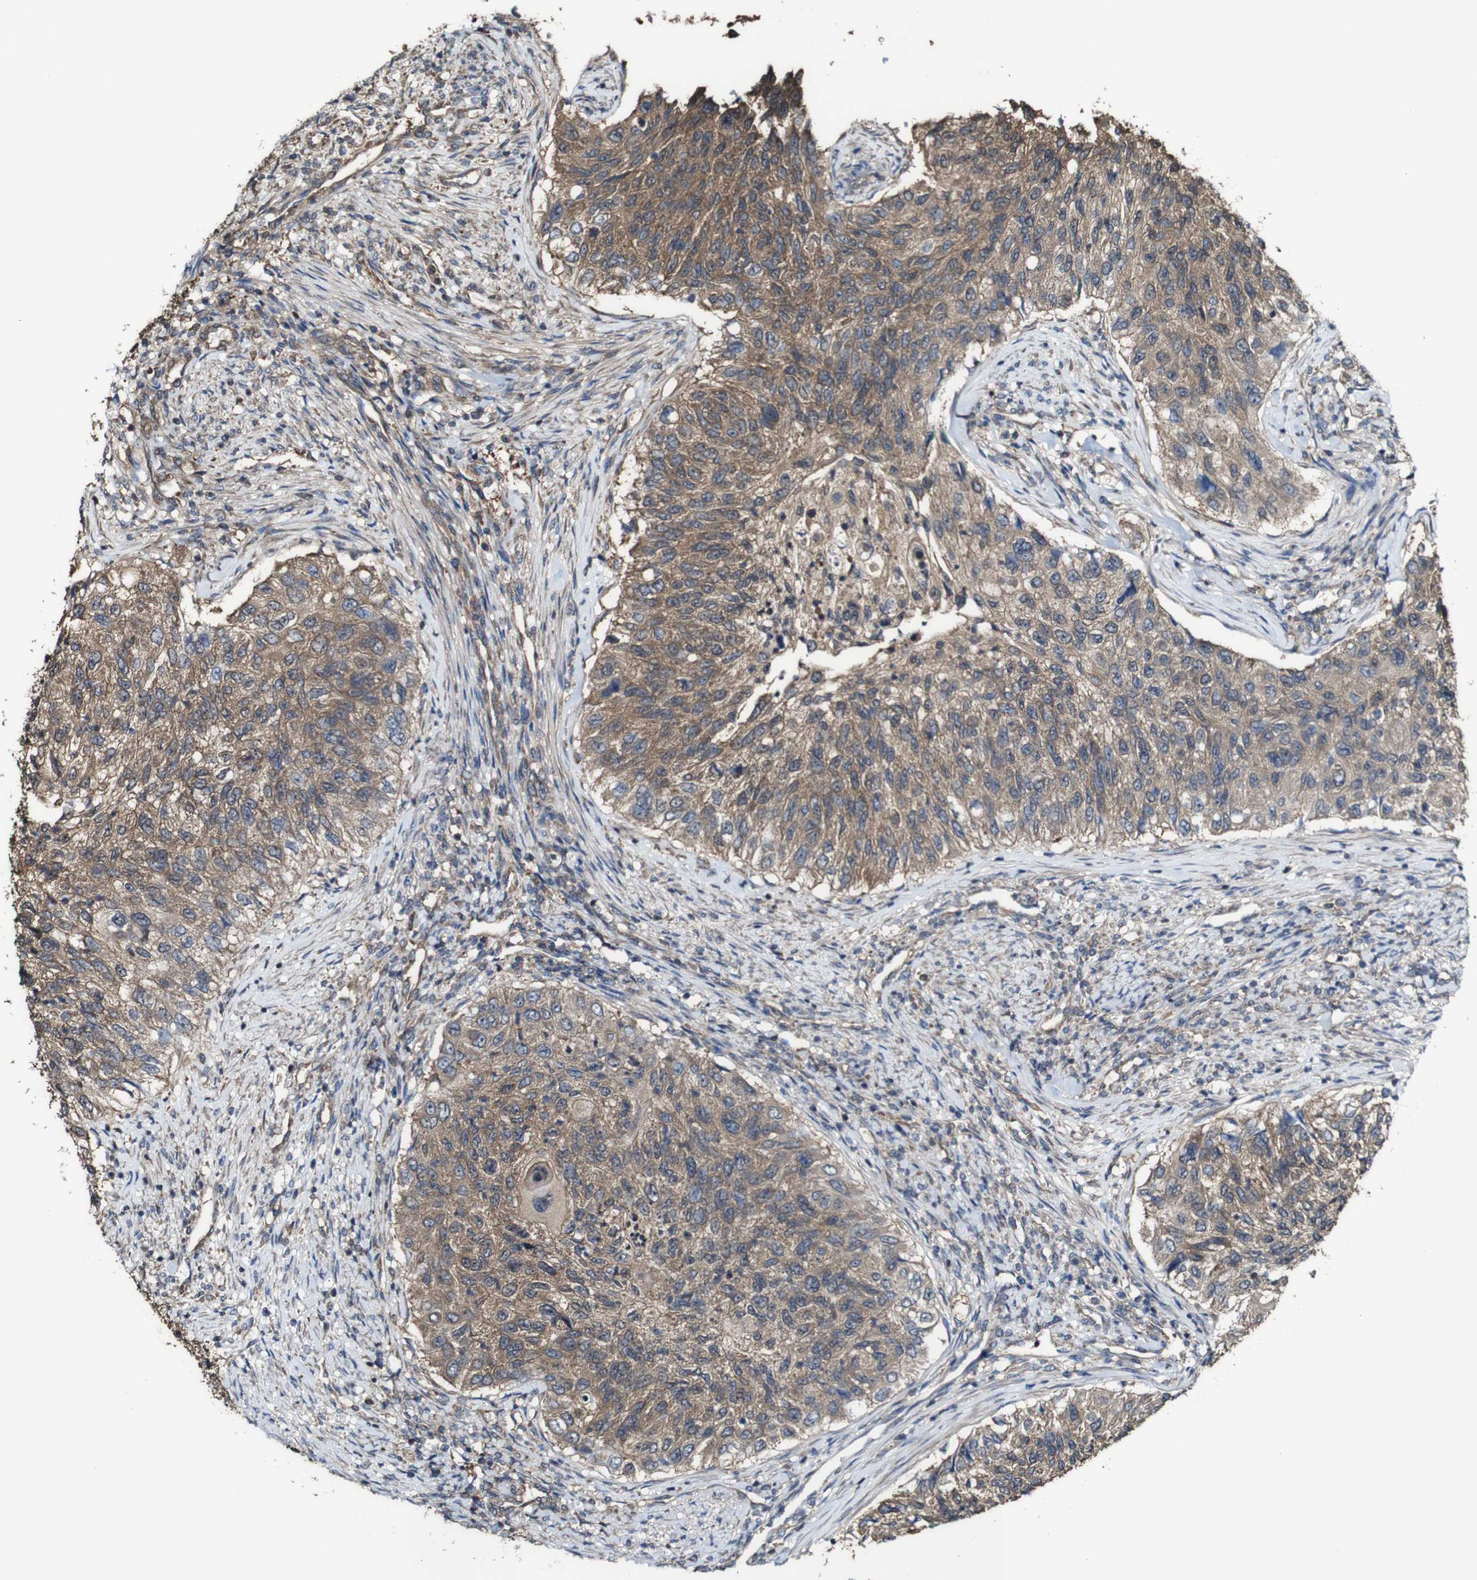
{"staining": {"intensity": "moderate", "quantity": ">75%", "location": "cytoplasmic/membranous"}, "tissue": "urothelial cancer", "cell_type": "Tumor cells", "image_type": "cancer", "snomed": [{"axis": "morphology", "description": "Urothelial carcinoma, High grade"}, {"axis": "topography", "description": "Urinary bladder"}], "caption": "Brown immunohistochemical staining in human urothelial cancer displays moderate cytoplasmic/membranous expression in about >75% of tumor cells.", "gene": "PTPRR", "patient": {"sex": "female", "age": 60}}